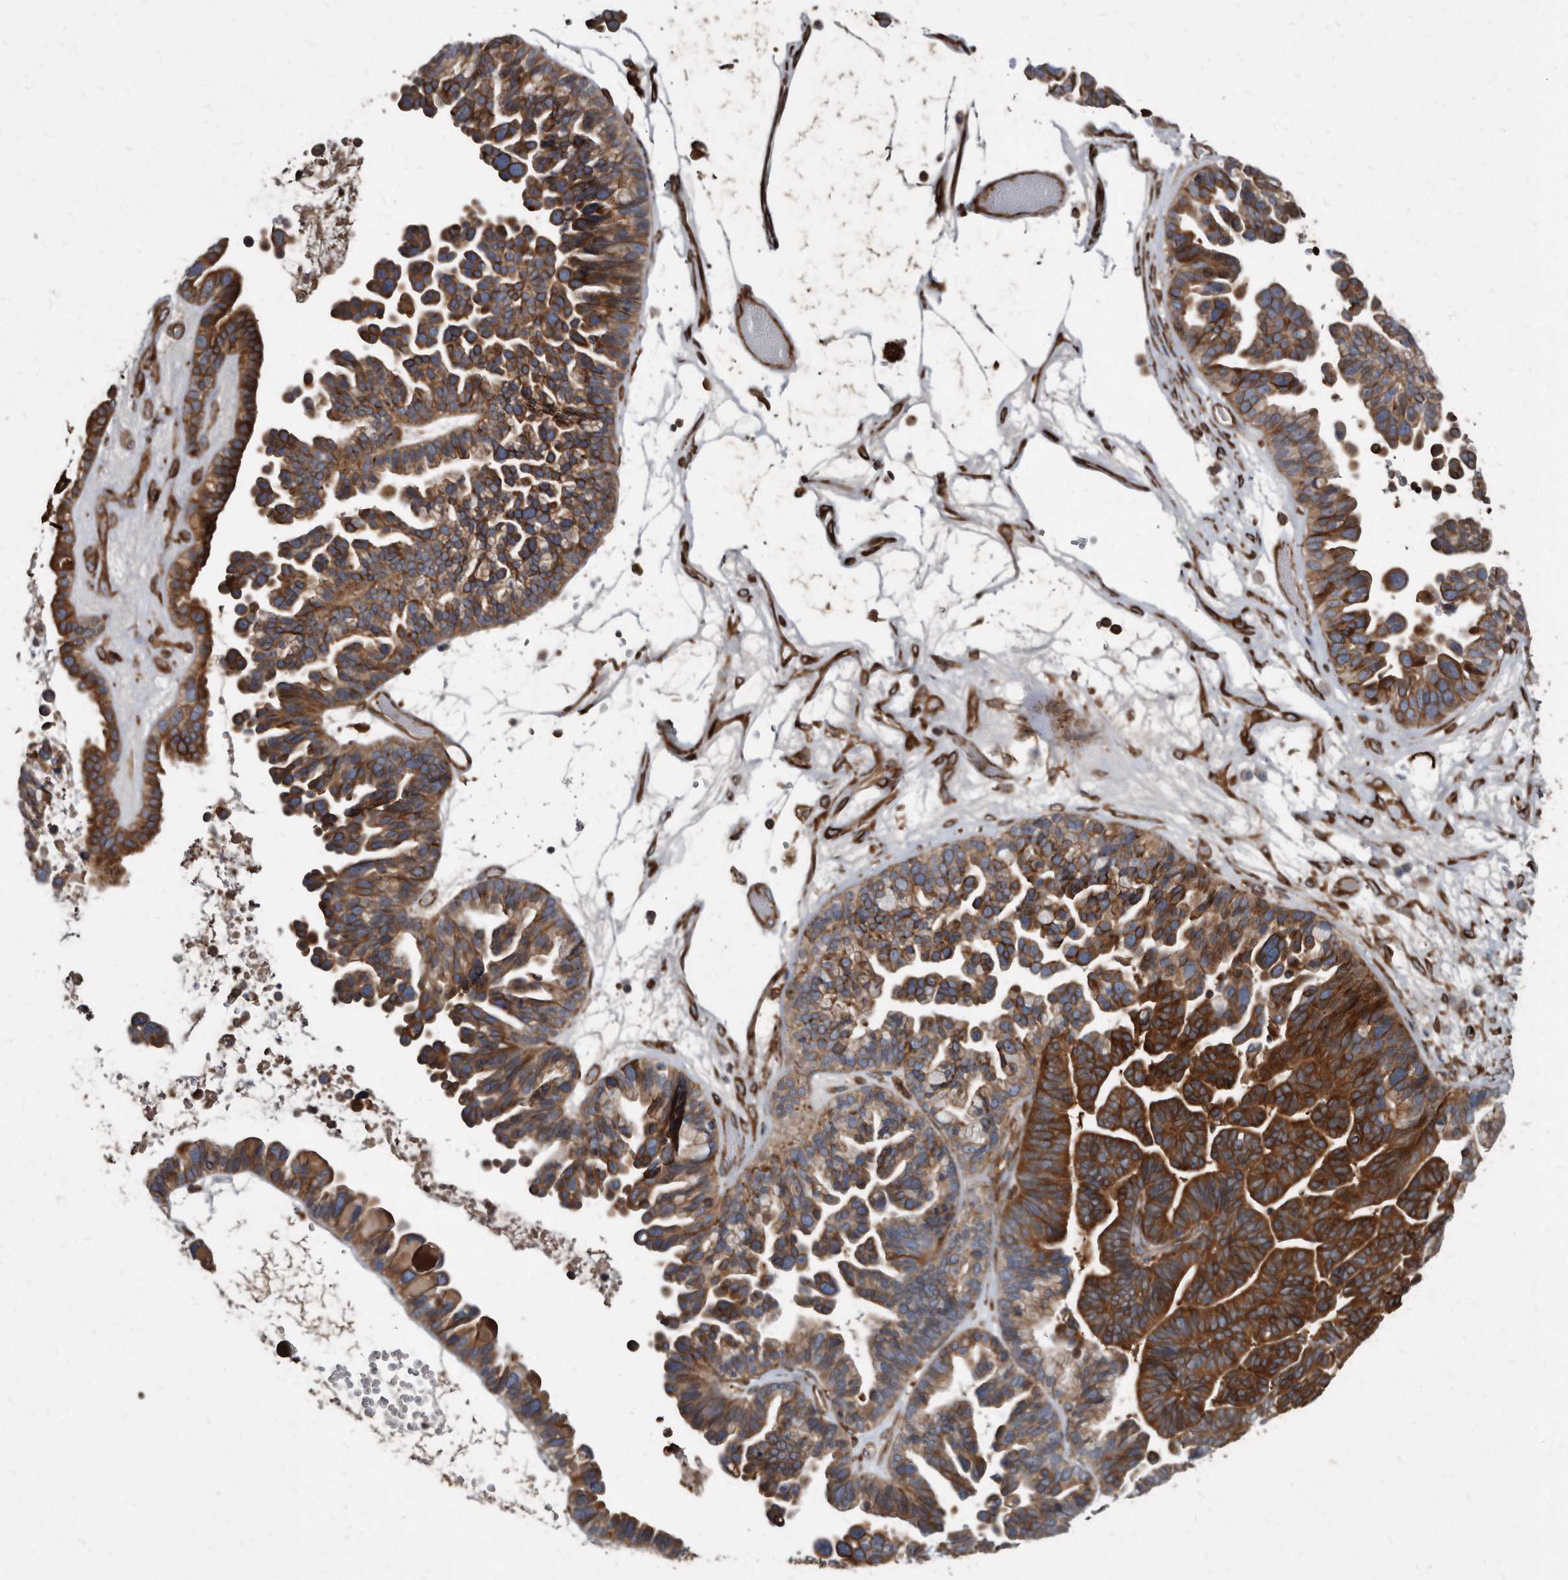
{"staining": {"intensity": "strong", "quantity": ">75%", "location": "cytoplasmic/membranous"}, "tissue": "ovarian cancer", "cell_type": "Tumor cells", "image_type": "cancer", "snomed": [{"axis": "morphology", "description": "Cystadenocarcinoma, serous, NOS"}, {"axis": "topography", "description": "Ovary"}], "caption": "Immunohistochemical staining of ovarian serous cystadenocarcinoma demonstrates high levels of strong cytoplasmic/membranous expression in about >75% of tumor cells.", "gene": "KCTD20", "patient": {"sex": "female", "age": 56}}